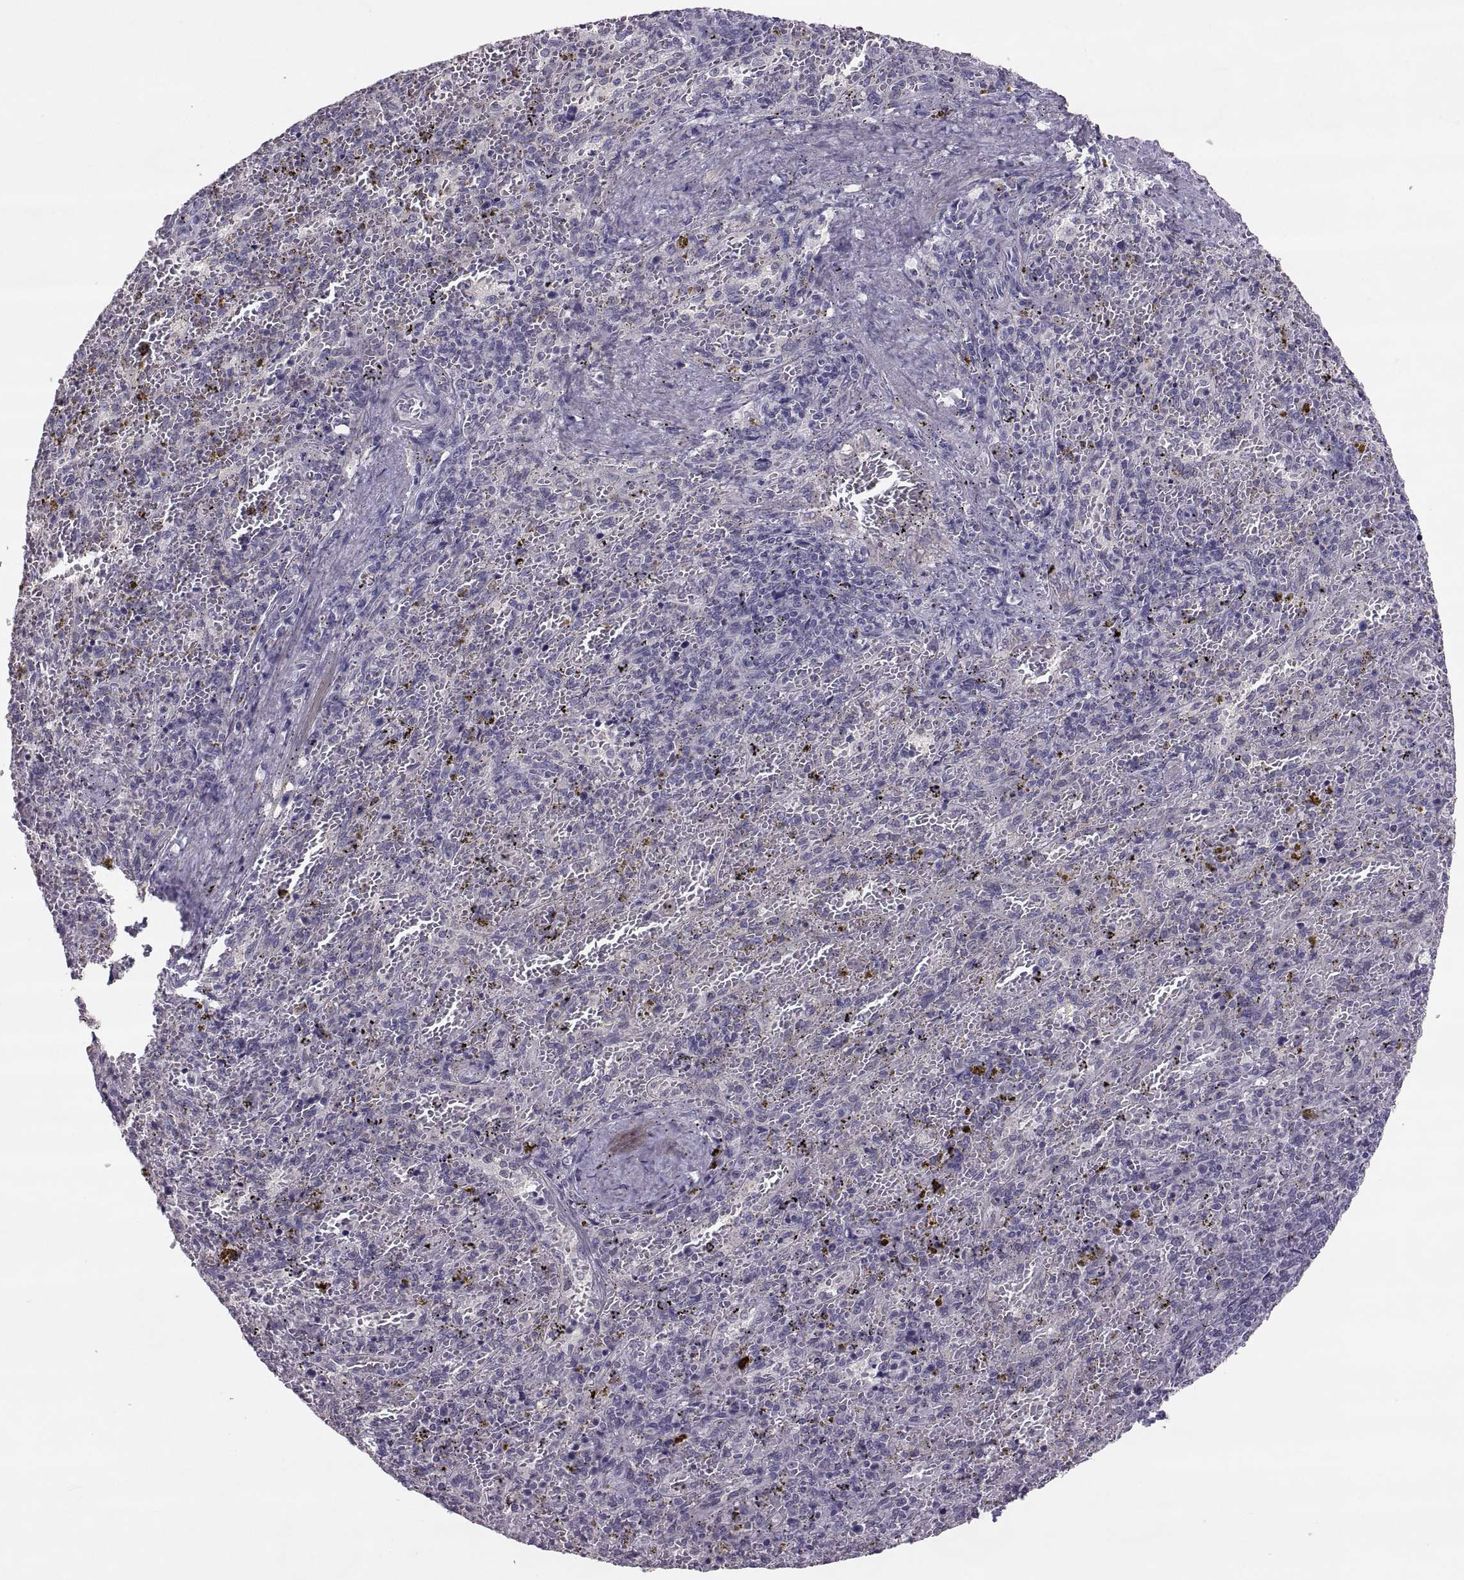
{"staining": {"intensity": "negative", "quantity": "none", "location": "none"}, "tissue": "spleen", "cell_type": "Cells in red pulp", "image_type": "normal", "snomed": [{"axis": "morphology", "description": "Normal tissue, NOS"}, {"axis": "topography", "description": "Spleen"}], "caption": "A high-resolution micrograph shows immunohistochemistry staining of benign spleen, which displays no significant expression in cells in red pulp.", "gene": "IGSF1", "patient": {"sex": "female", "age": 50}}